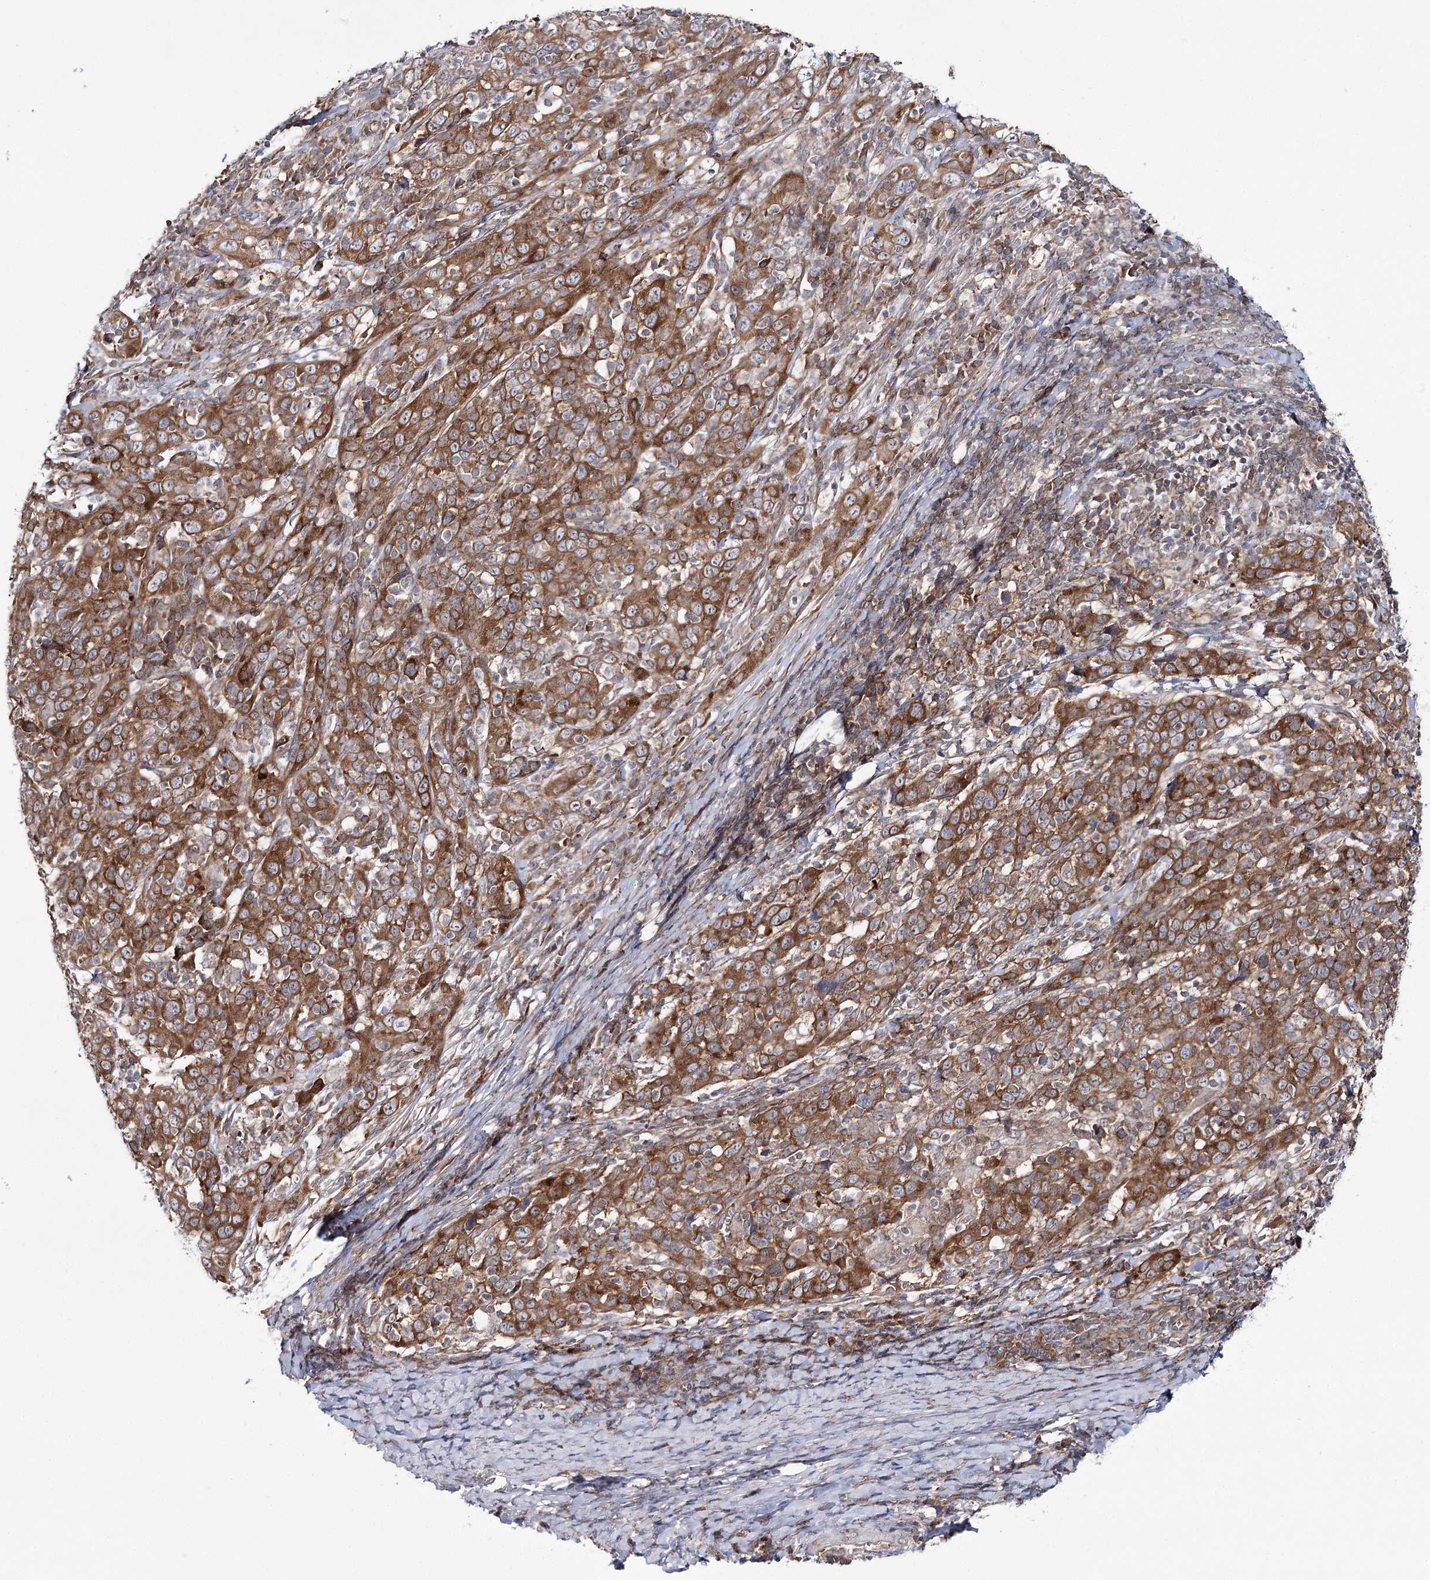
{"staining": {"intensity": "strong", "quantity": ">75%", "location": "cytoplasmic/membranous"}, "tissue": "cervical cancer", "cell_type": "Tumor cells", "image_type": "cancer", "snomed": [{"axis": "morphology", "description": "Squamous cell carcinoma, NOS"}, {"axis": "topography", "description": "Cervix"}], "caption": "The image reveals staining of cervical cancer (squamous cell carcinoma), revealing strong cytoplasmic/membranous protein expression (brown color) within tumor cells.", "gene": "VWA2", "patient": {"sex": "female", "age": 46}}